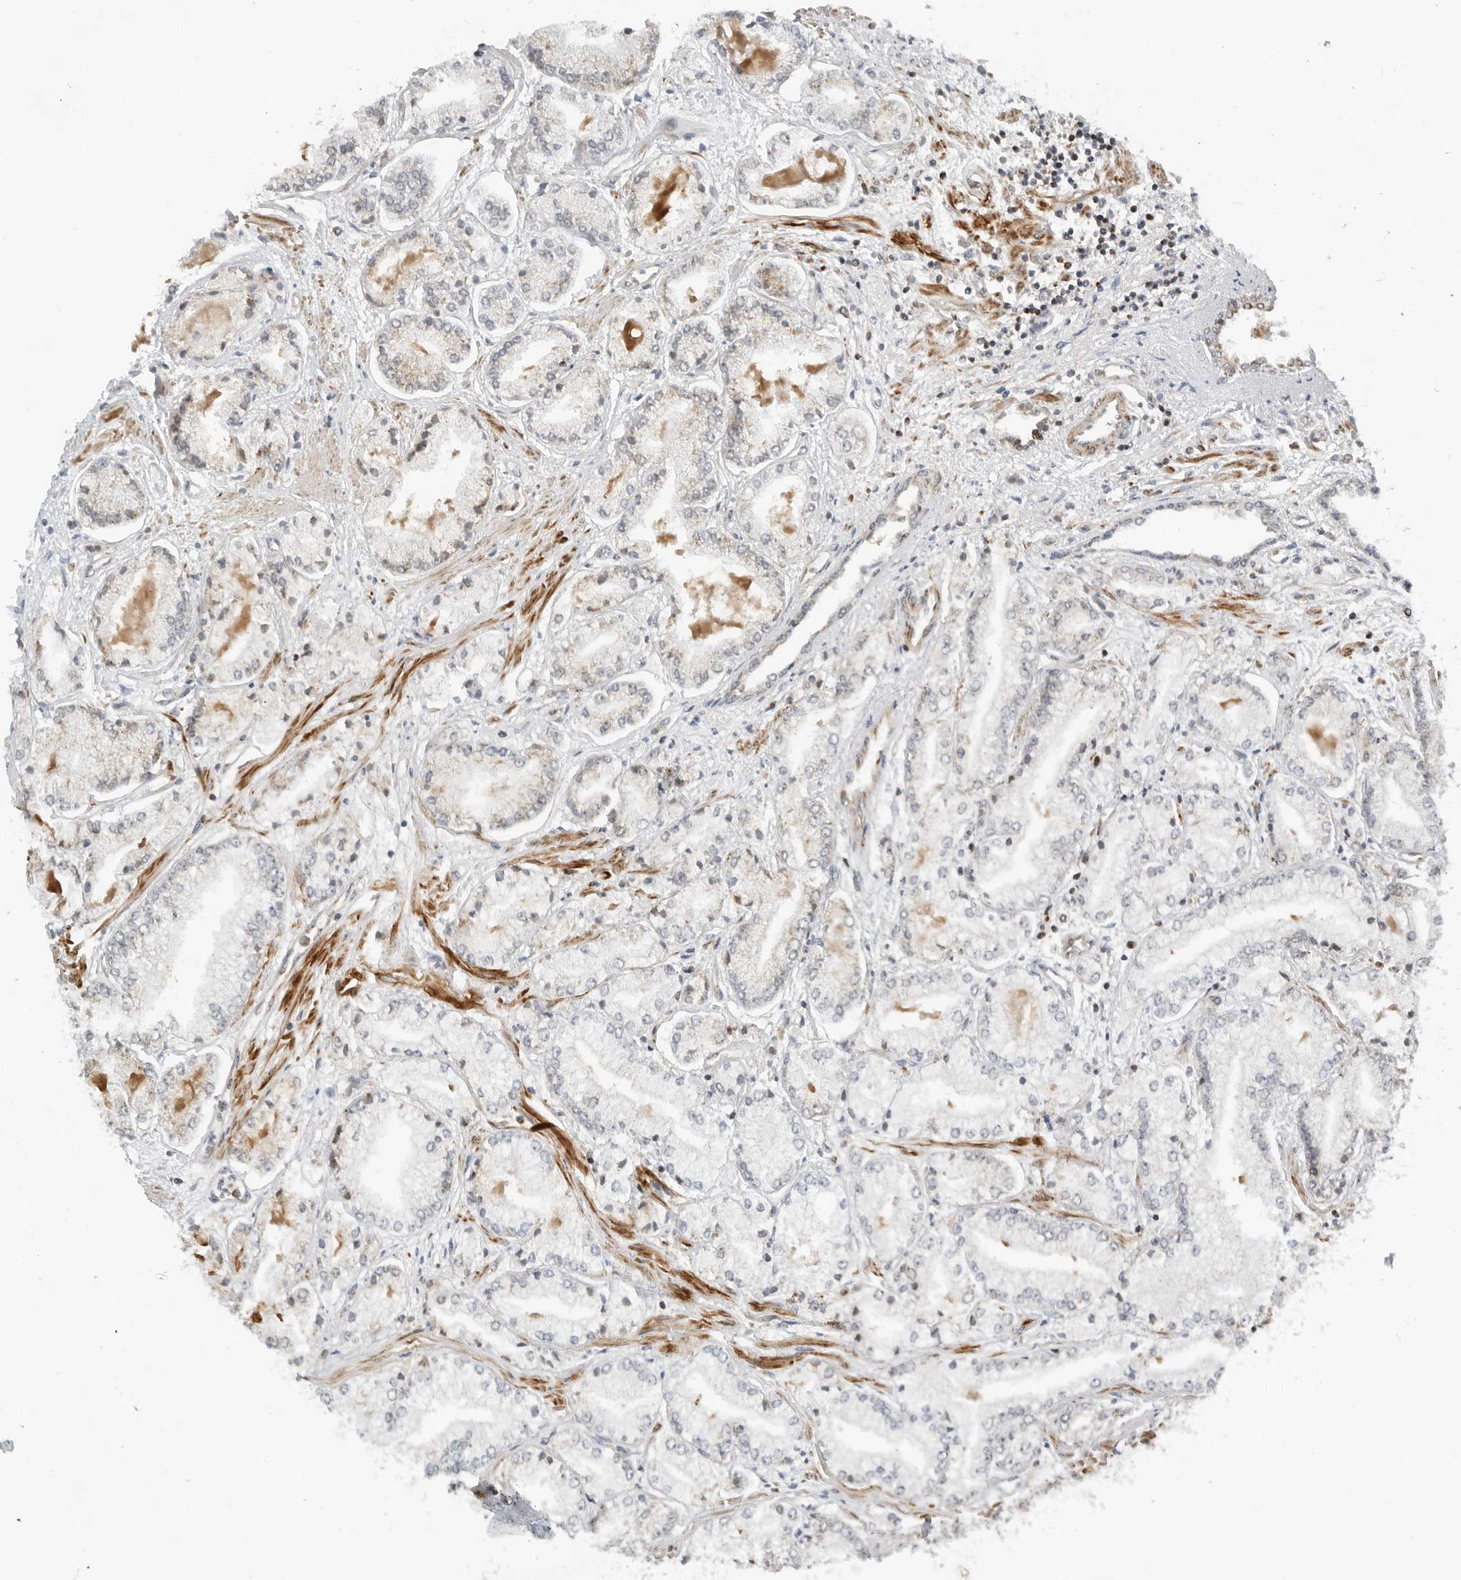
{"staining": {"intensity": "negative", "quantity": "none", "location": "none"}, "tissue": "prostate cancer", "cell_type": "Tumor cells", "image_type": "cancer", "snomed": [{"axis": "morphology", "description": "Adenocarcinoma, Low grade"}, {"axis": "topography", "description": "Prostate"}], "caption": "High magnification brightfield microscopy of prostate low-grade adenocarcinoma stained with DAB (brown) and counterstained with hematoxylin (blue): tumor cells show no significant positivity.", "gene": "PEX2", "patient": {"sex": "male", "age": 52}}